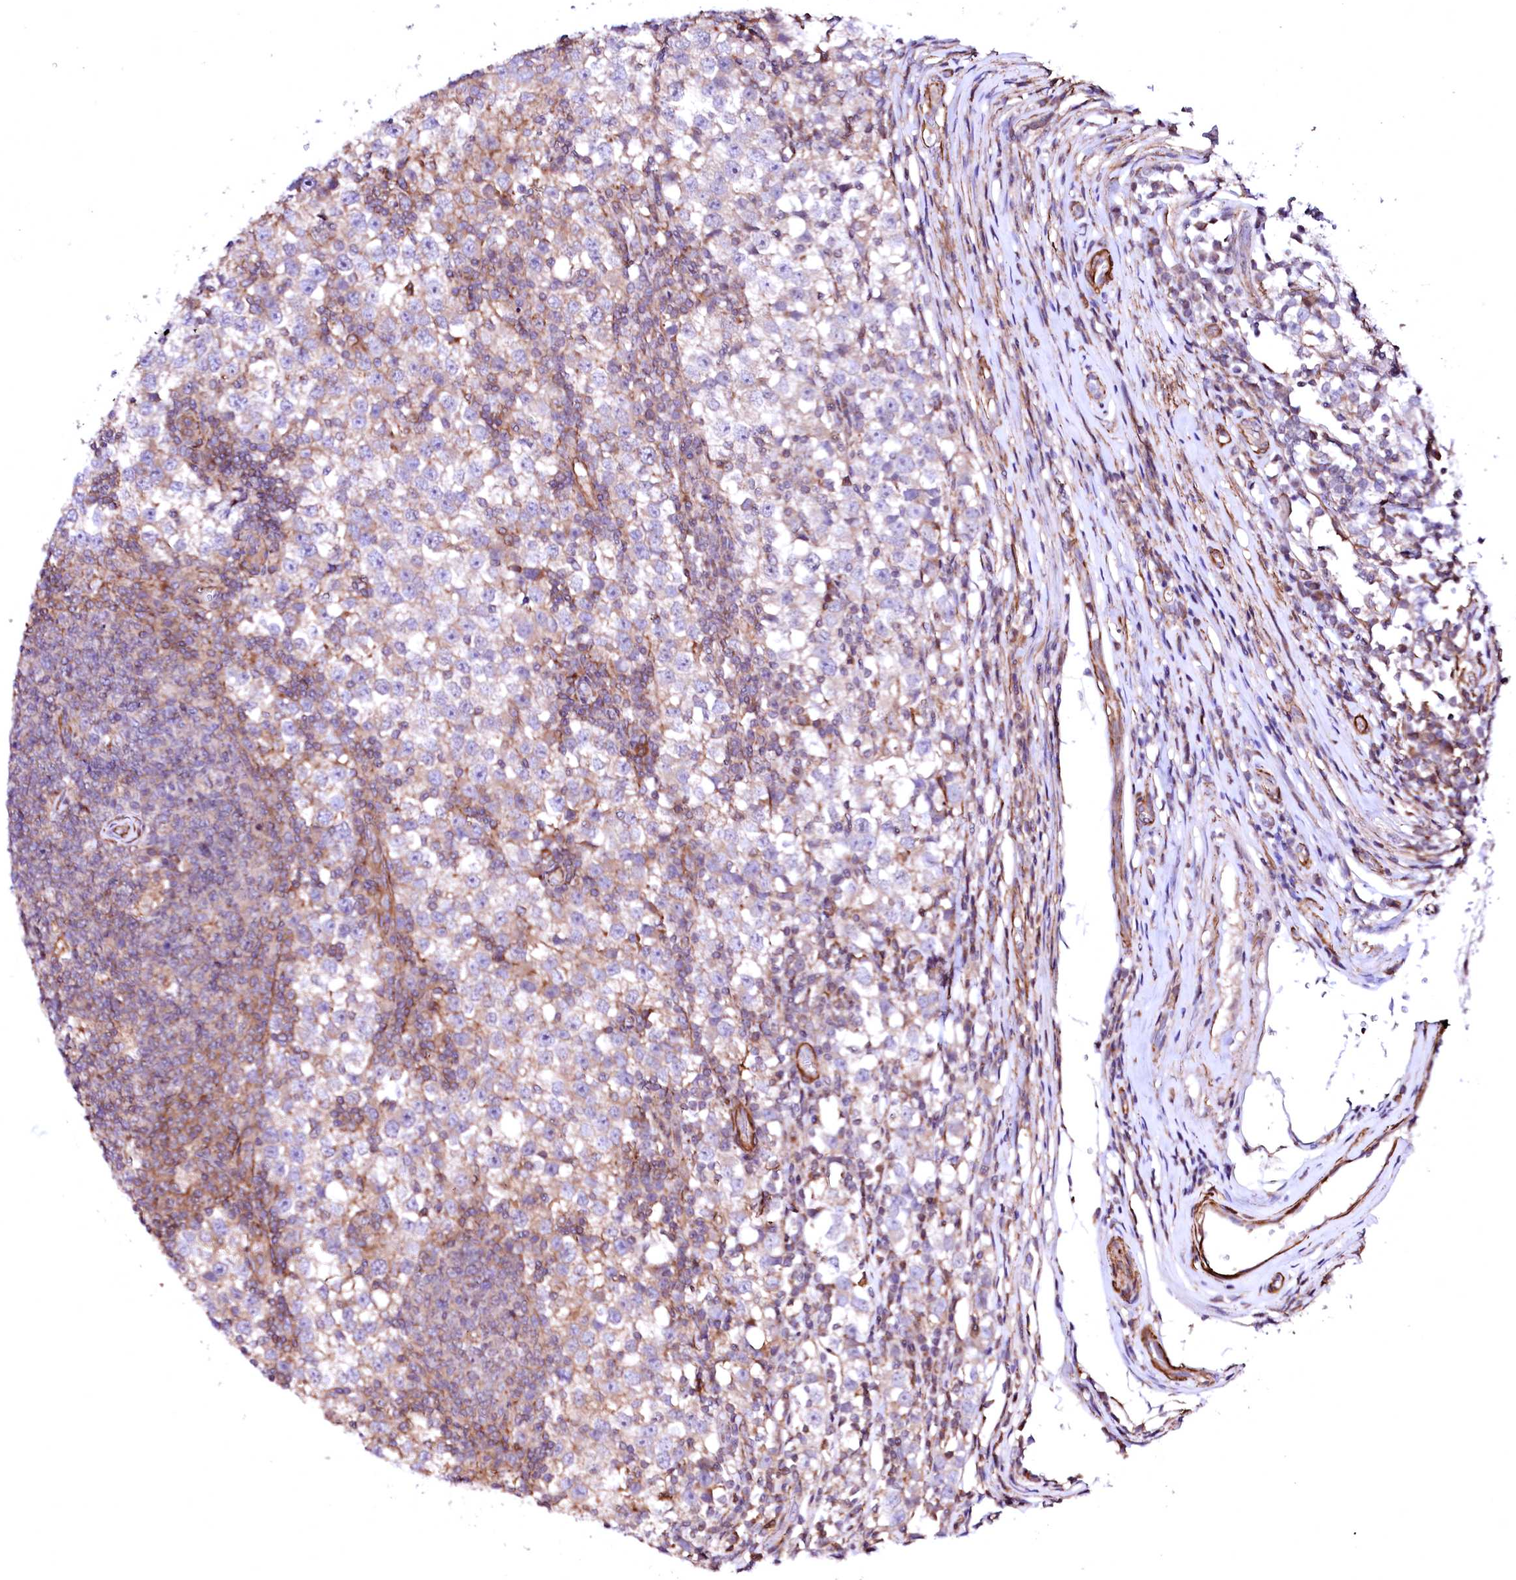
{"staining": {"intensity": "negative", "quantity": "none", "location": "none"}, "tissue": "testis cancer", "cell_type": "Tumor cells", "image_type": "cancer", "snomed": [{"axis": "morphology", "description": "Seminoma, NOS"}, {"axis": "topography", "description": "Testis"}], "caption": "Immunohistochemistry of seminoma (testis) shows no expression in tumor cells.", "gene": "GPR176", "patient": {"sex": "male", "age": 65}}